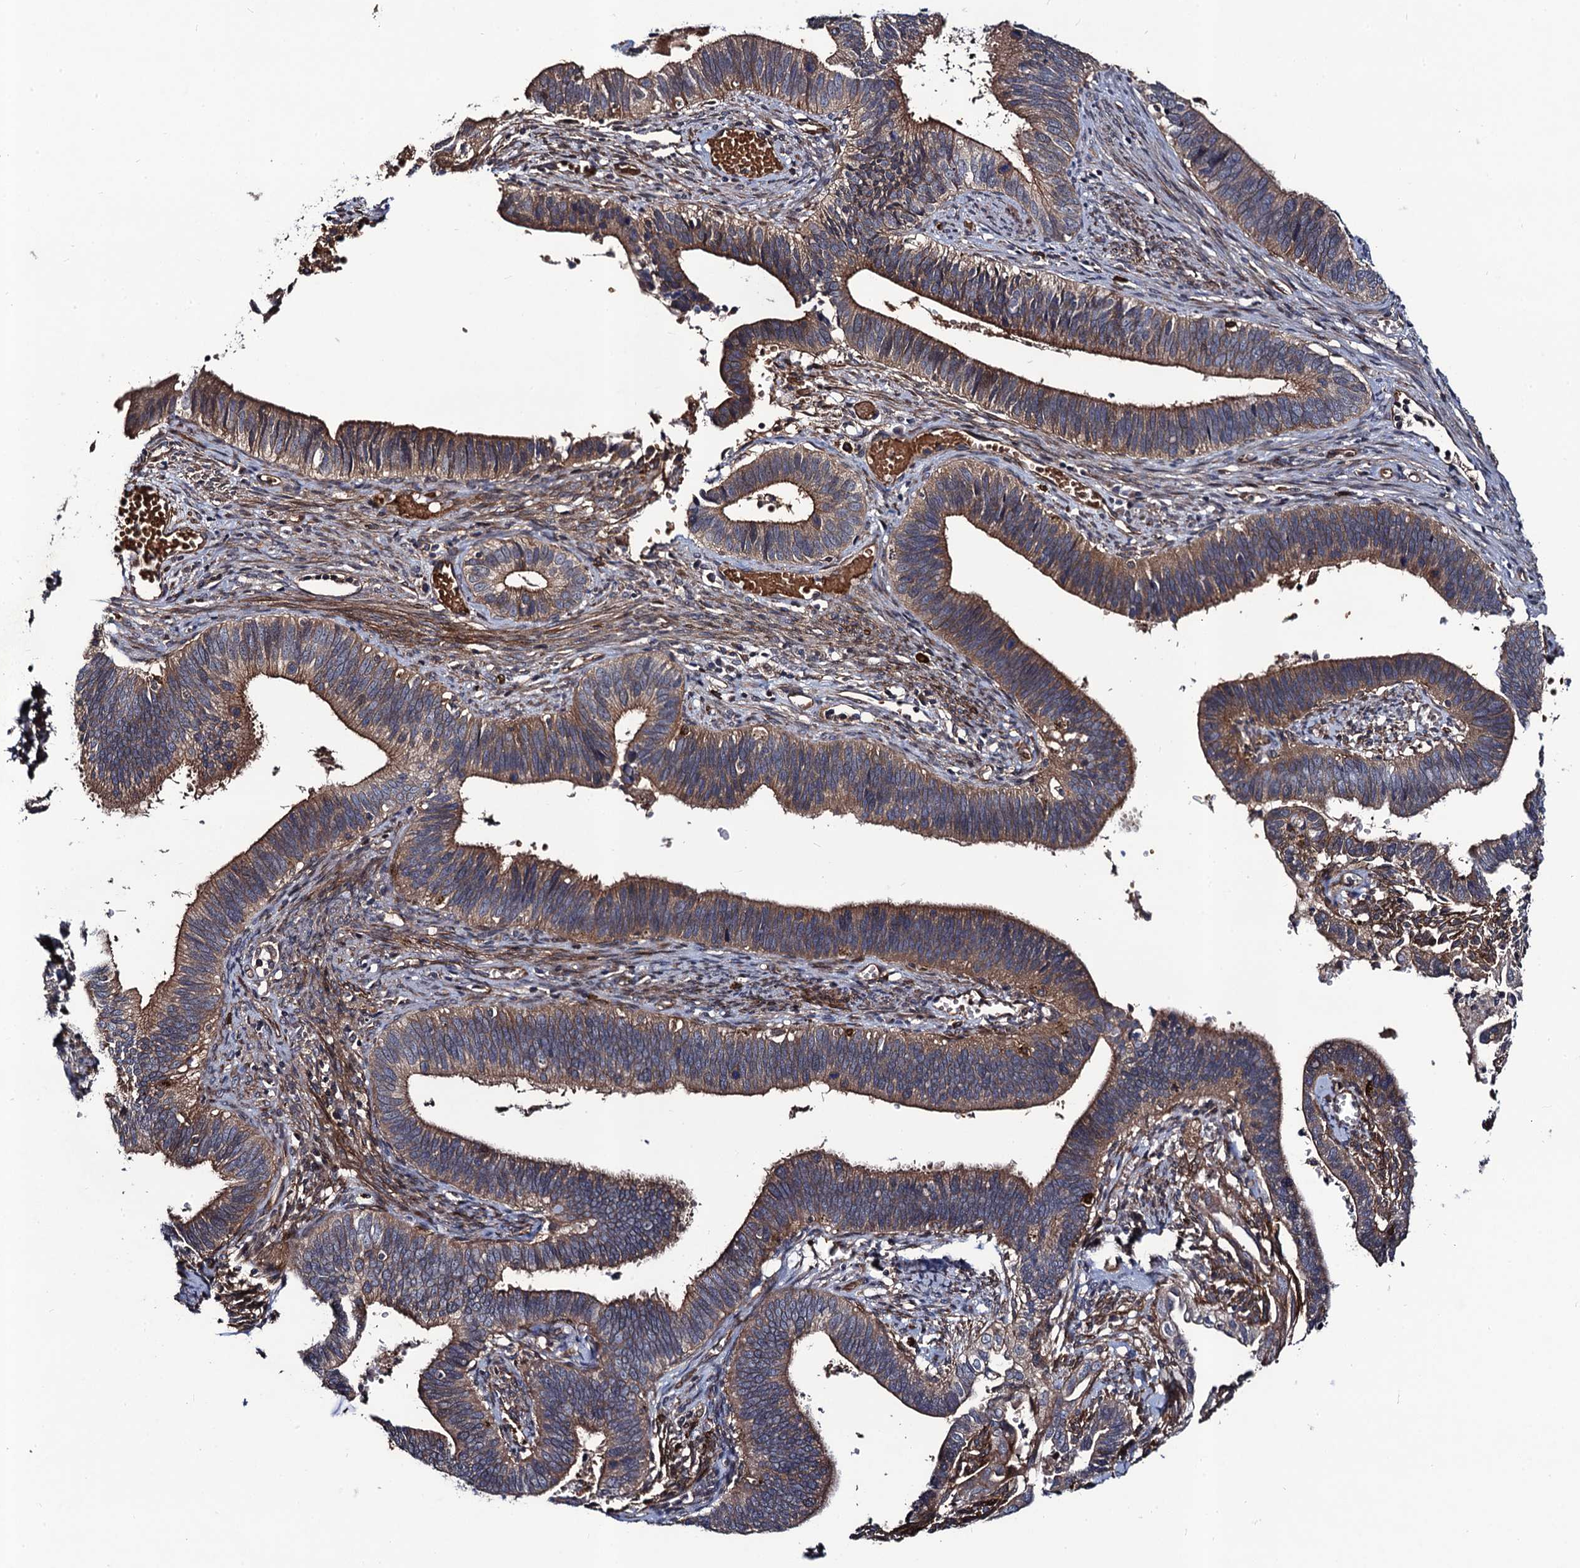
{"staining": {"intensity": "moderate", "quantity": ">75%", "location": "cytoplasmic/membranous"}, "tissue": "cervical cancer", "cell_type": "Tumor cells", "image_type": "cancer", "snomed": [{"axis": "morphology", "description": "Adenocarcinoma, NOS"}, {"axis": "topography", "description": "Cervix"}], "caption": "A photomicrograph of cervical adenocarcinoma stained for a protein exhibits moderate cytoplasmic/membranous brown staining in tumor cells.", "gene": "KXD1", "patient": {"sex": "female", "age": 42}}